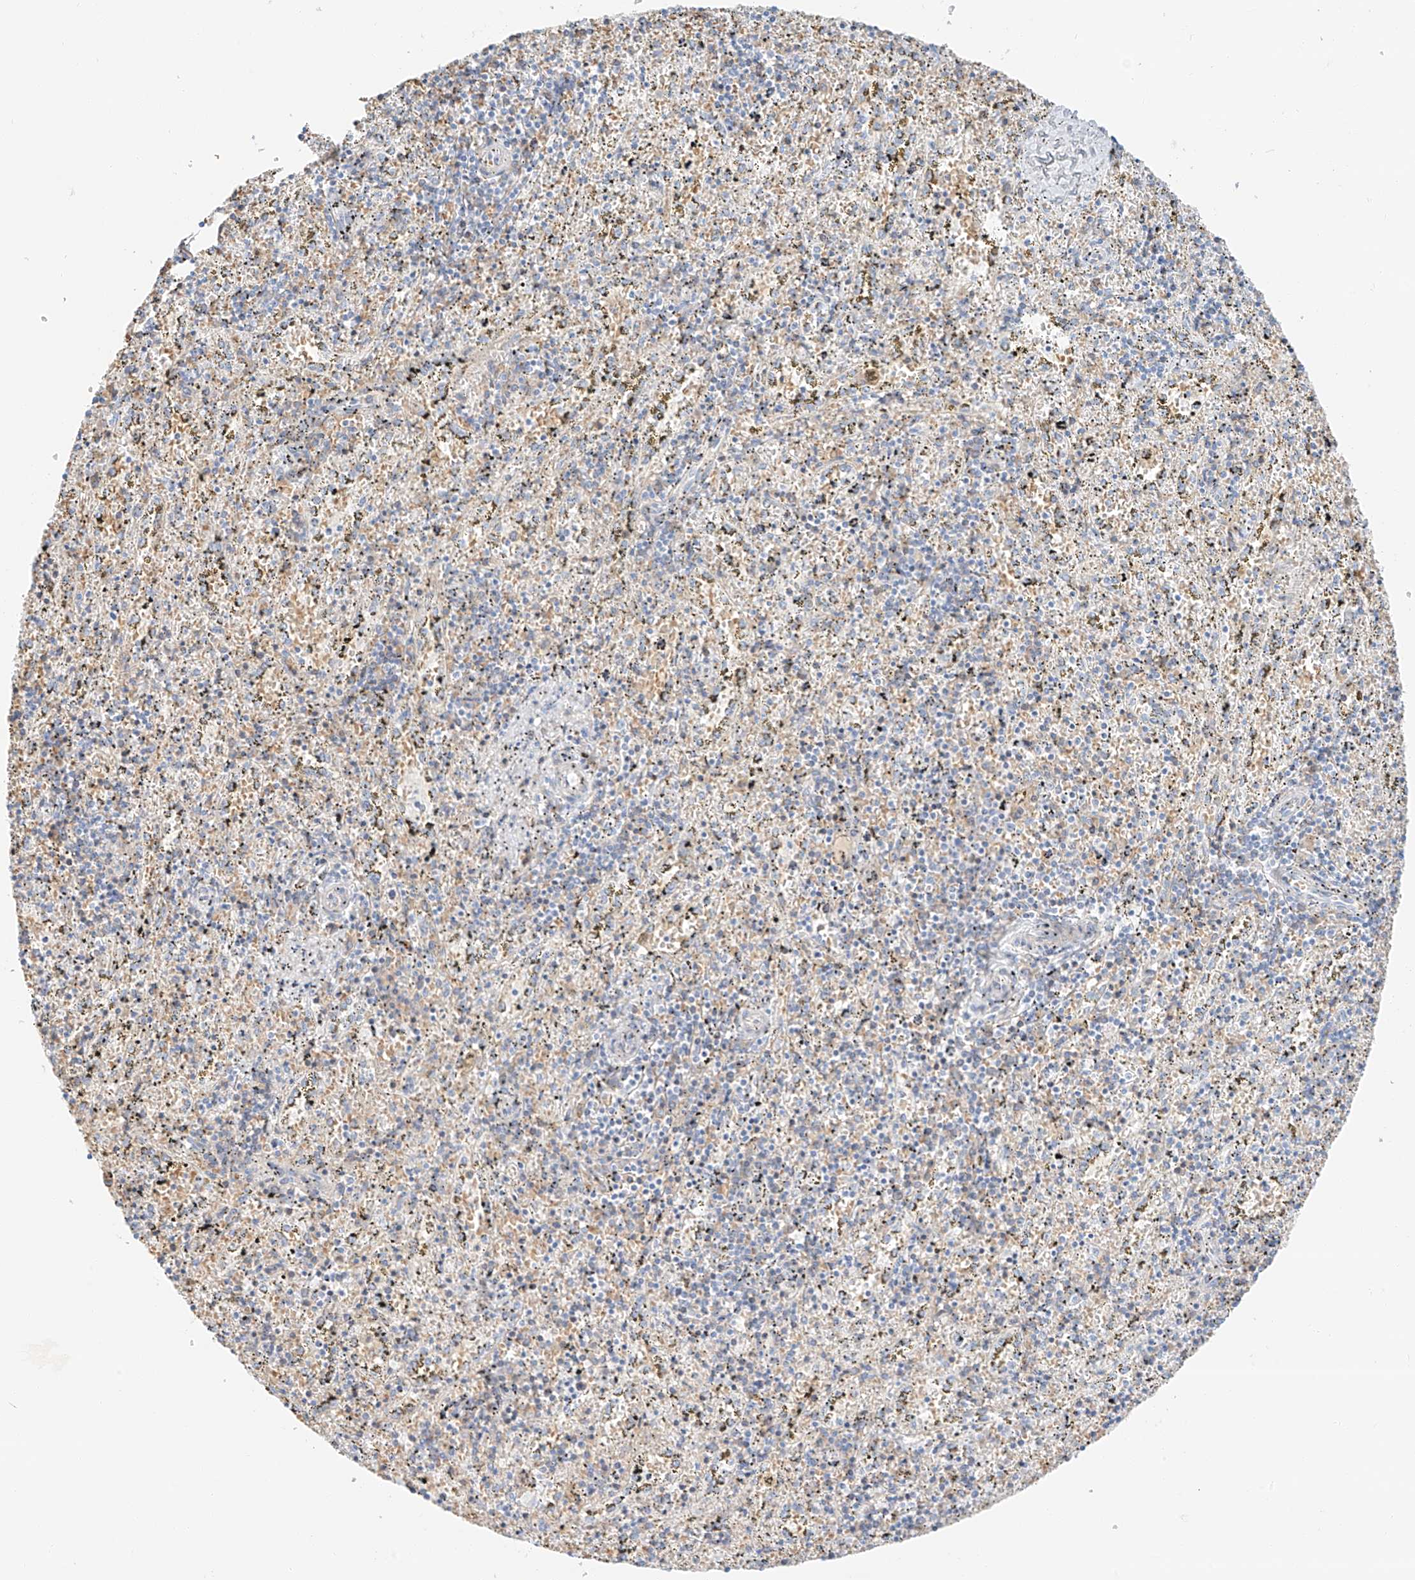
{"staining": {"intensity": "weak", "quantity": "<25%", "location": "cytoplasmic/membranous"}, "tissue": "spleen", "cell_type": "Cells in red pulp", "image_type": "normal", "snomed": [{"axis": "morphology", "description": "Normal tissue, NOS"}, {"axis": "topography", "description": "Spleen"}], "caption": "A histopathology image of spleen stained for a protein displays no brown staining in cells in red pulp. (Immunohistochemistry, brightfield microscopy, high magnification).", "gene": "PGC", "patient": {"sex": "male", "age": 11}}